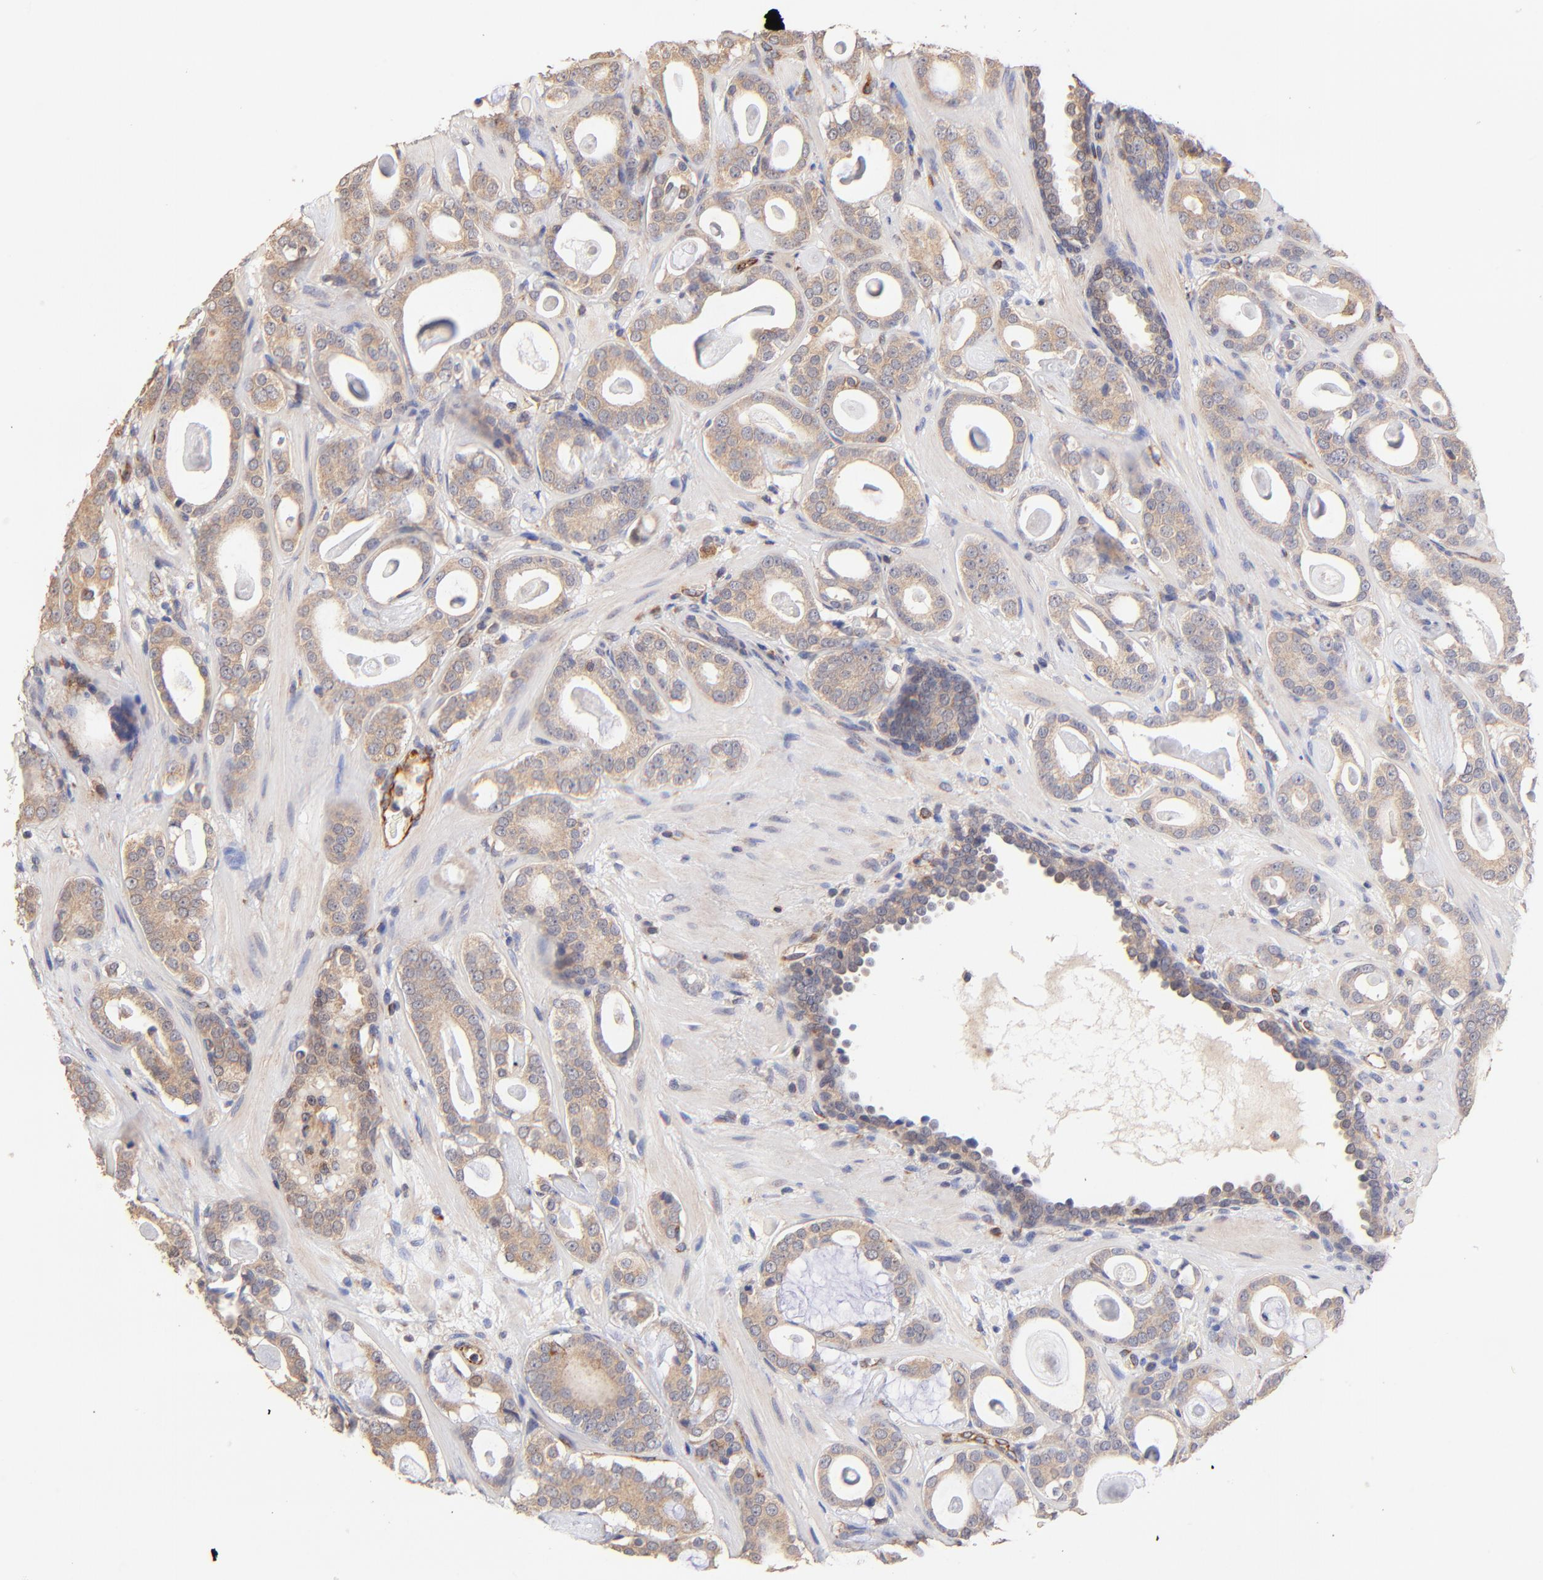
{"staining": {"intensity": "weak", "quantity": ">75%", "location": "cytoplasmic/membranous"}, "tissue": "prostate cancer", "cell_type": "Tumor cells", "image_type": "cancer", "snomed": [{"axis": "morphology", "description": "Adenocarcinoma, Low grade"}, {"axis": "topography", "description": "Prostate"}], "caption": "Prostate low-grade adenocarcinoma tissue reveals weak cytoplasmic/membranous staining in approximately >75% of tumor cells, visualized by immunohistochemistry.", "gene": "TNFAIP3", "patient": {"sex": "male", "age": 57}}